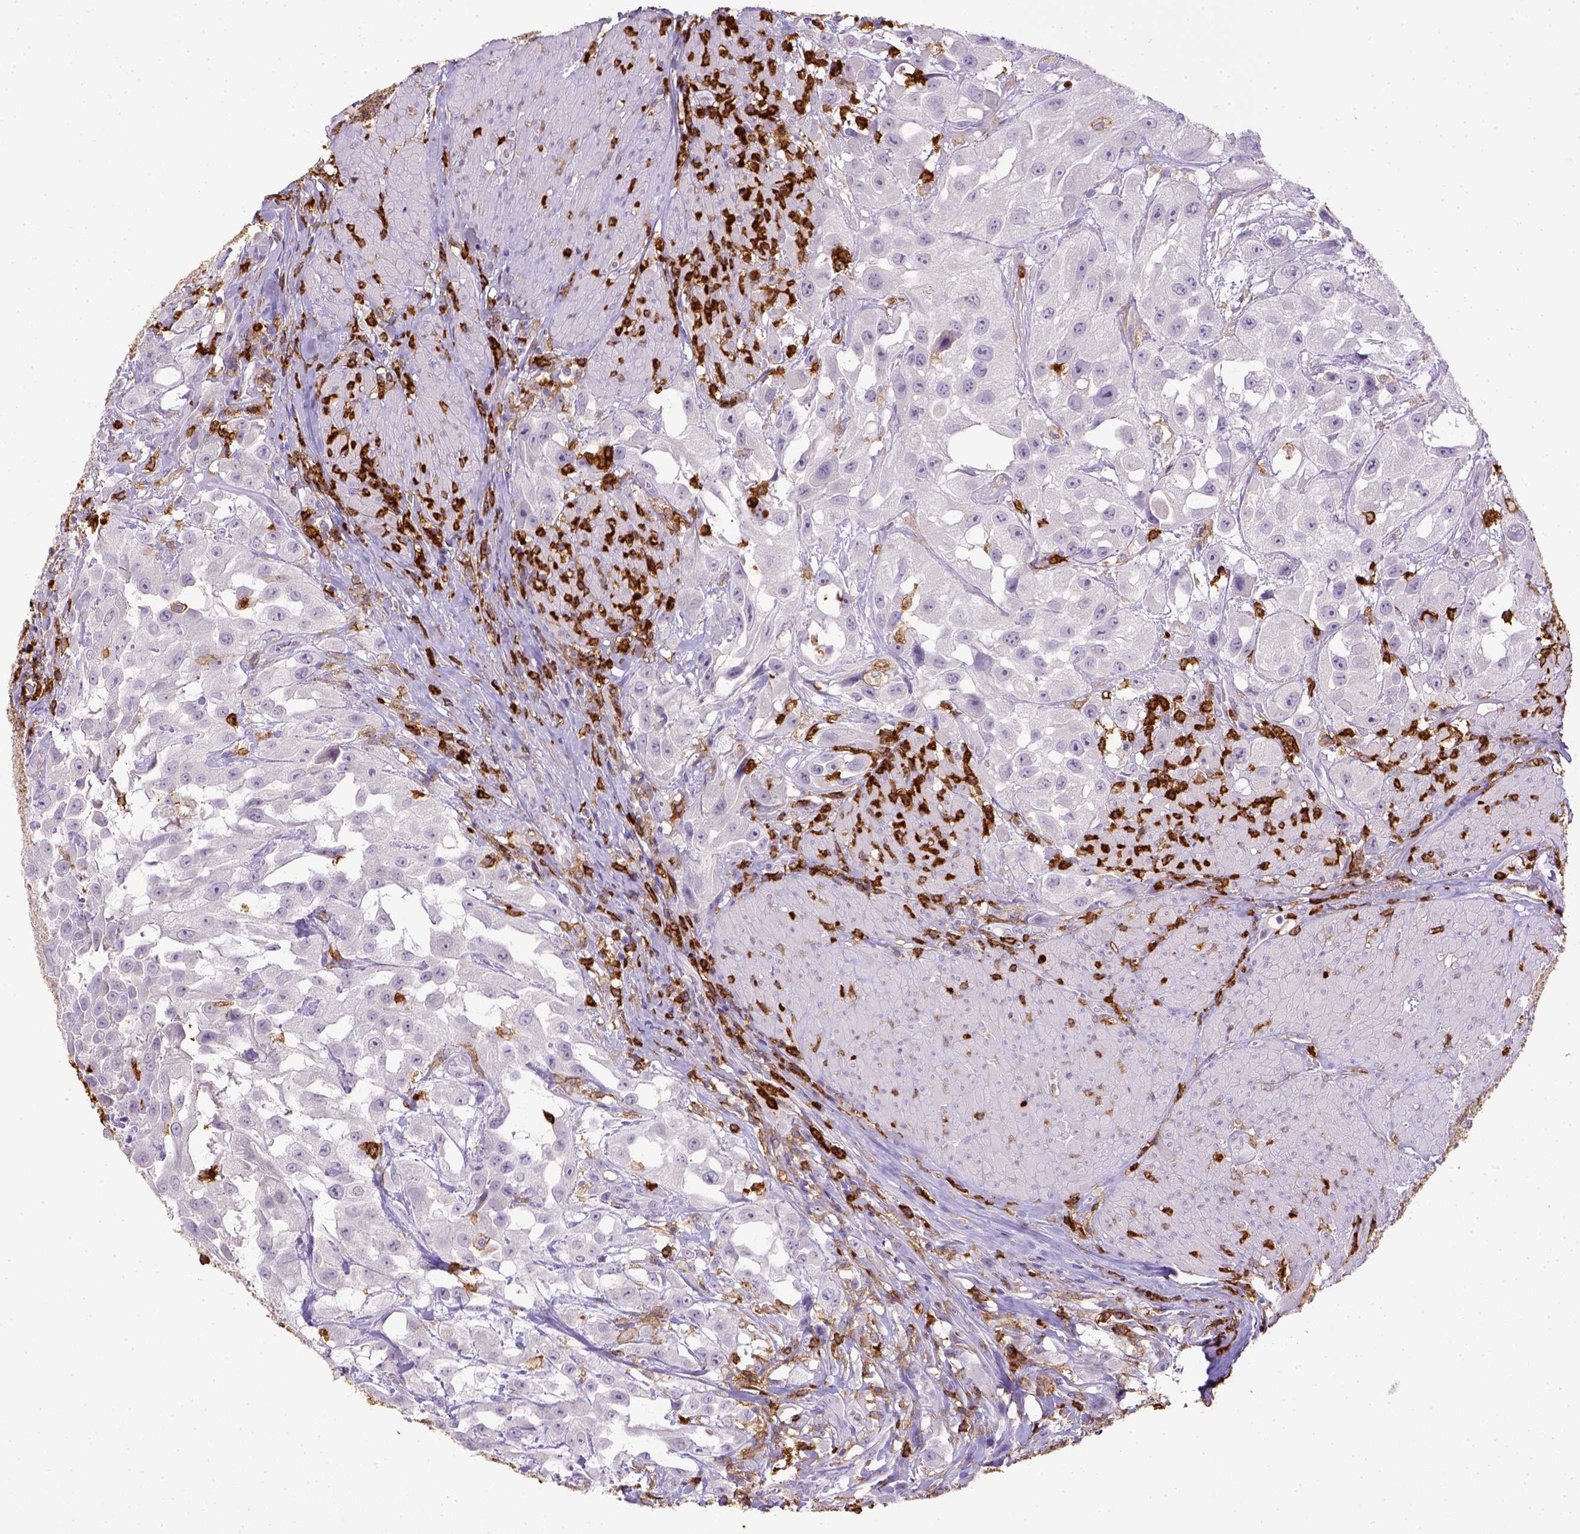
{"staining": {"intensity": "negative", "quantity": "none", "location": "none"}, "tissue": "urothelial cancer", "cell_type": "Tumor cells", "image_type": "cancer", "snomed": [{"axis": "morphology", "description": "Urothelial carcinoma, High grade"}, {"axis": "topography", "description": "Urinary bladder"}], "caption": "High-grade urothelial carcinoma stained for a protein using immunohistochemistry shows no positivity tumor cells.", "gene": "ITGAM", "patient": {"sex": "male", "age": 79}}